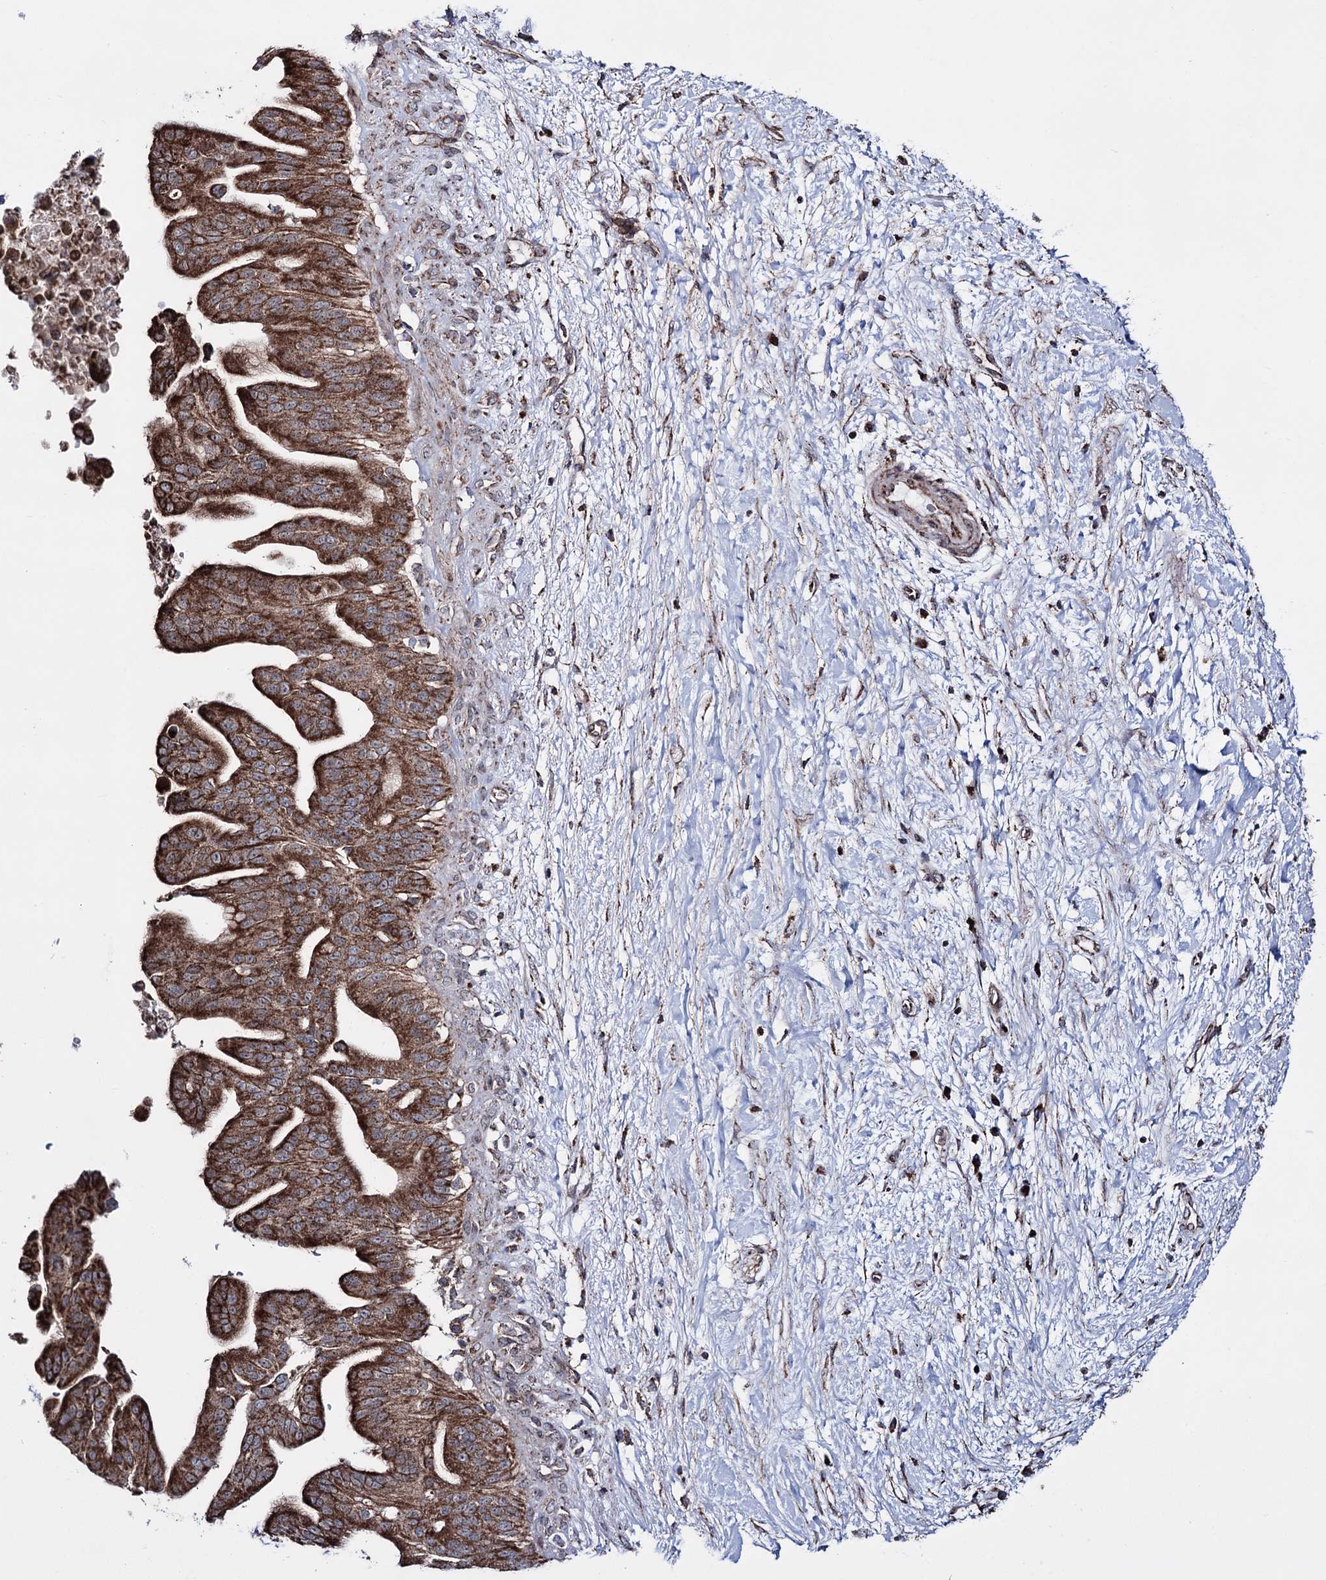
{"staining": {"intensity": "strong", "quantity": ">75%", "location": "cytoplasmic/membranous"}, "tissue": "pancreatic cancer", "cell_type": "Tumor cells", "image_type": "cancer", "snomed": [{"axis": "morphology", "description": "Adenocarcinoma, NOS"}, {"axis": "topography", "description": "Pancreas"}], "caption": "A micrograph of human adenocarcinoma (pancreatic) stained for a protein demonstrates strong cytoplasmic/membranous brown staining in tumor cells.", "gene": "CREB3L4", "patient": {"sex": "male", "age": 68}}